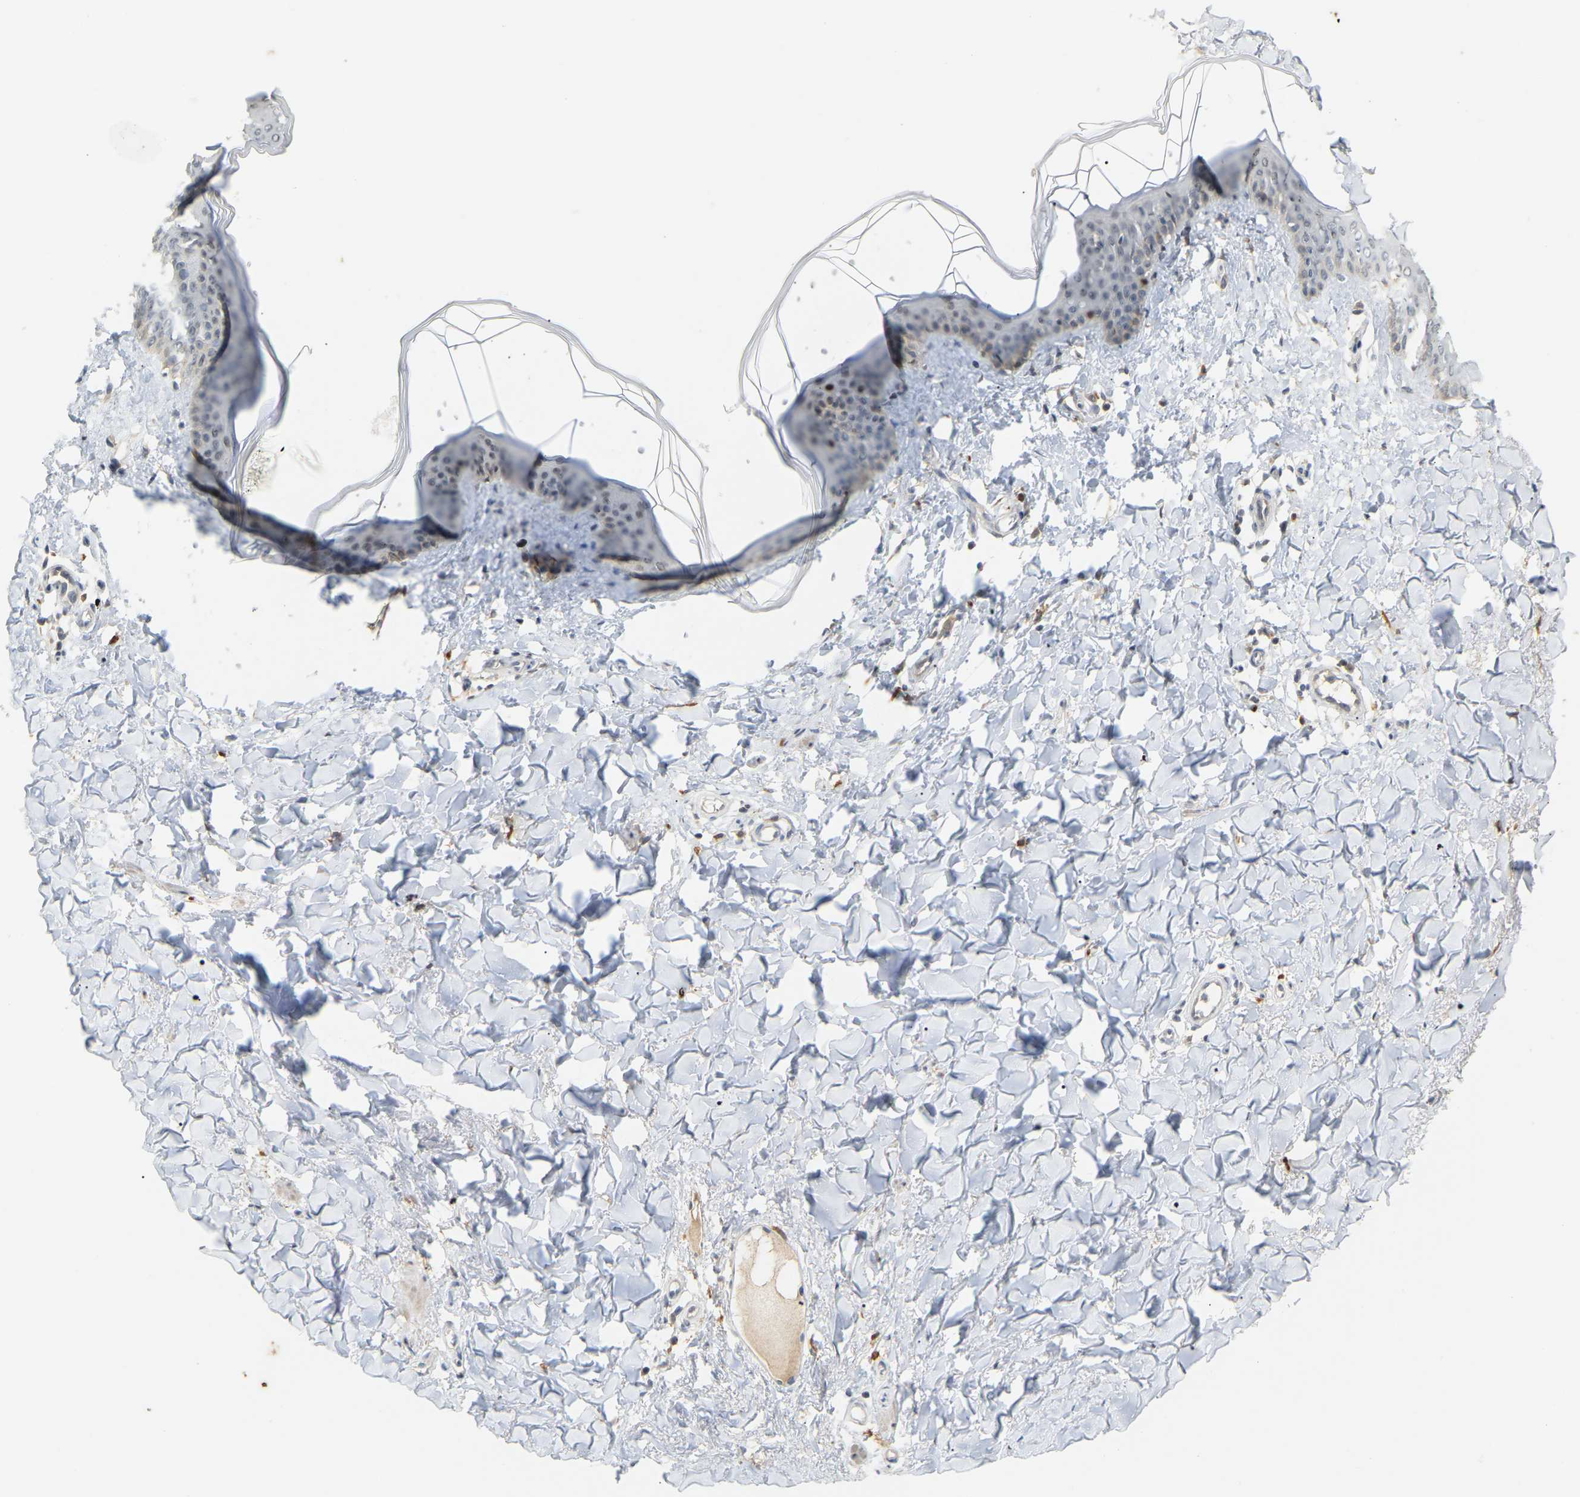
{"staining": {"intensity": "negative", "quantity": "none", "location": "none"}, "tissue": "skin", "cell_type": "Fibroblasts", "image_type": "normal", "snomed": [{"axis": "morphology", "description": "Normal tissue, NOS"}, {"axis": "topography", "description": "Skin"}], "caption": "Protein analysis of benign skin reveals no significant expression in fibroblasts.", "gene": "PTPN4", "patient": {"sex": "female", "age": 17}}